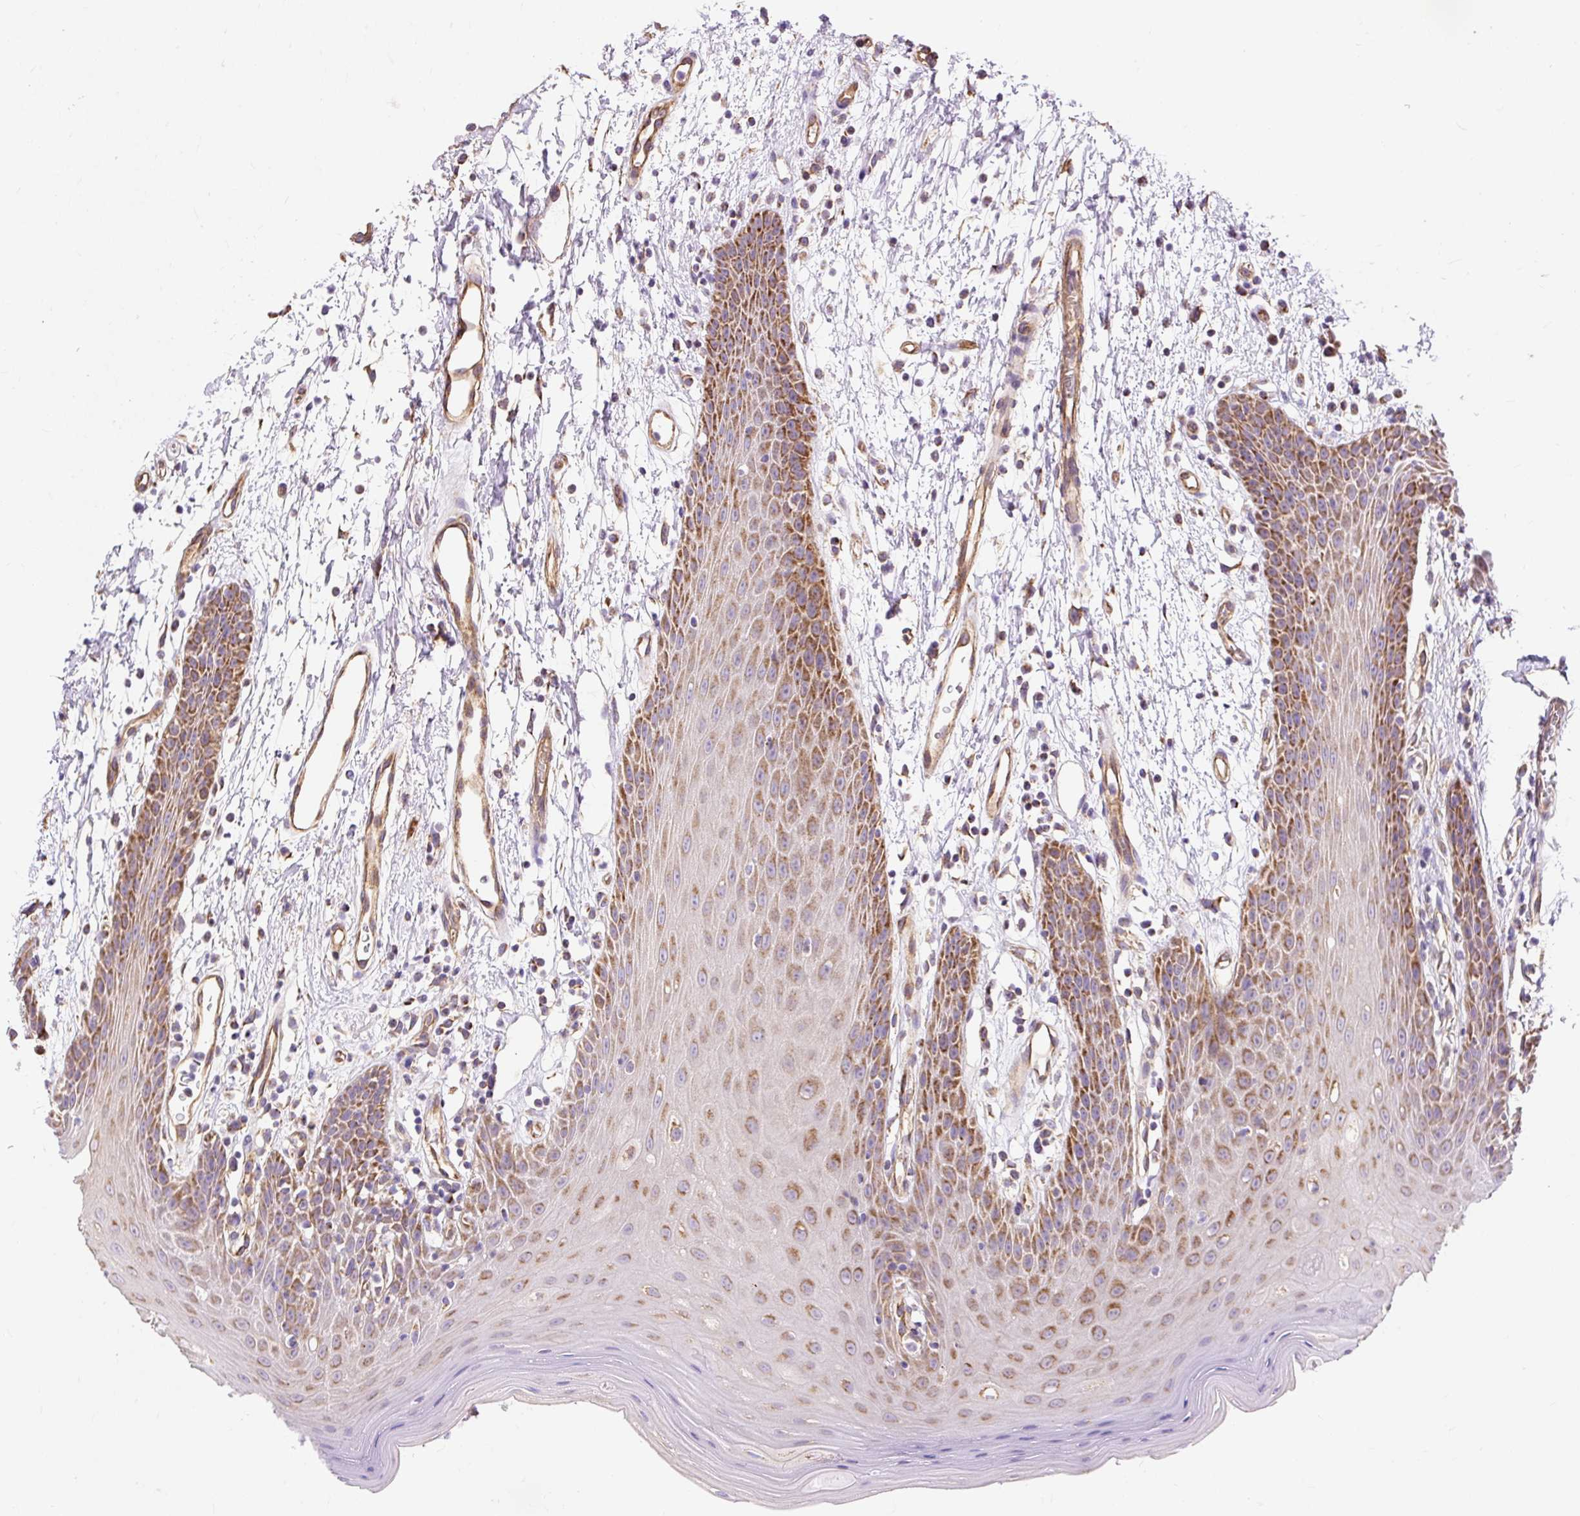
{"staining": {"intensity": "moderate", "quantity": ">75%", "location": "cytoplasmic/membranous"}, "tissue": "oral mucosa", "cell_type": "Squamous epithelial cells", "image_type": "normal", "snomed": [{"axis": "morphology", "description": "Normal tissue, NOS"}, {"axis": "topography", "description": "Oral tissue"}, {"axis": "topography", "description": "Tounge, NOS"}], "caption": "A photomicrograph showing moderate cytoplasmic/membranous expression in approximately >75% of squamous epithelial cells in benign oral mucosa, as visualized by brown immunohistochemical staining.", "gene": "CEP290", "patient": {"sex": "female", "age": 59}}